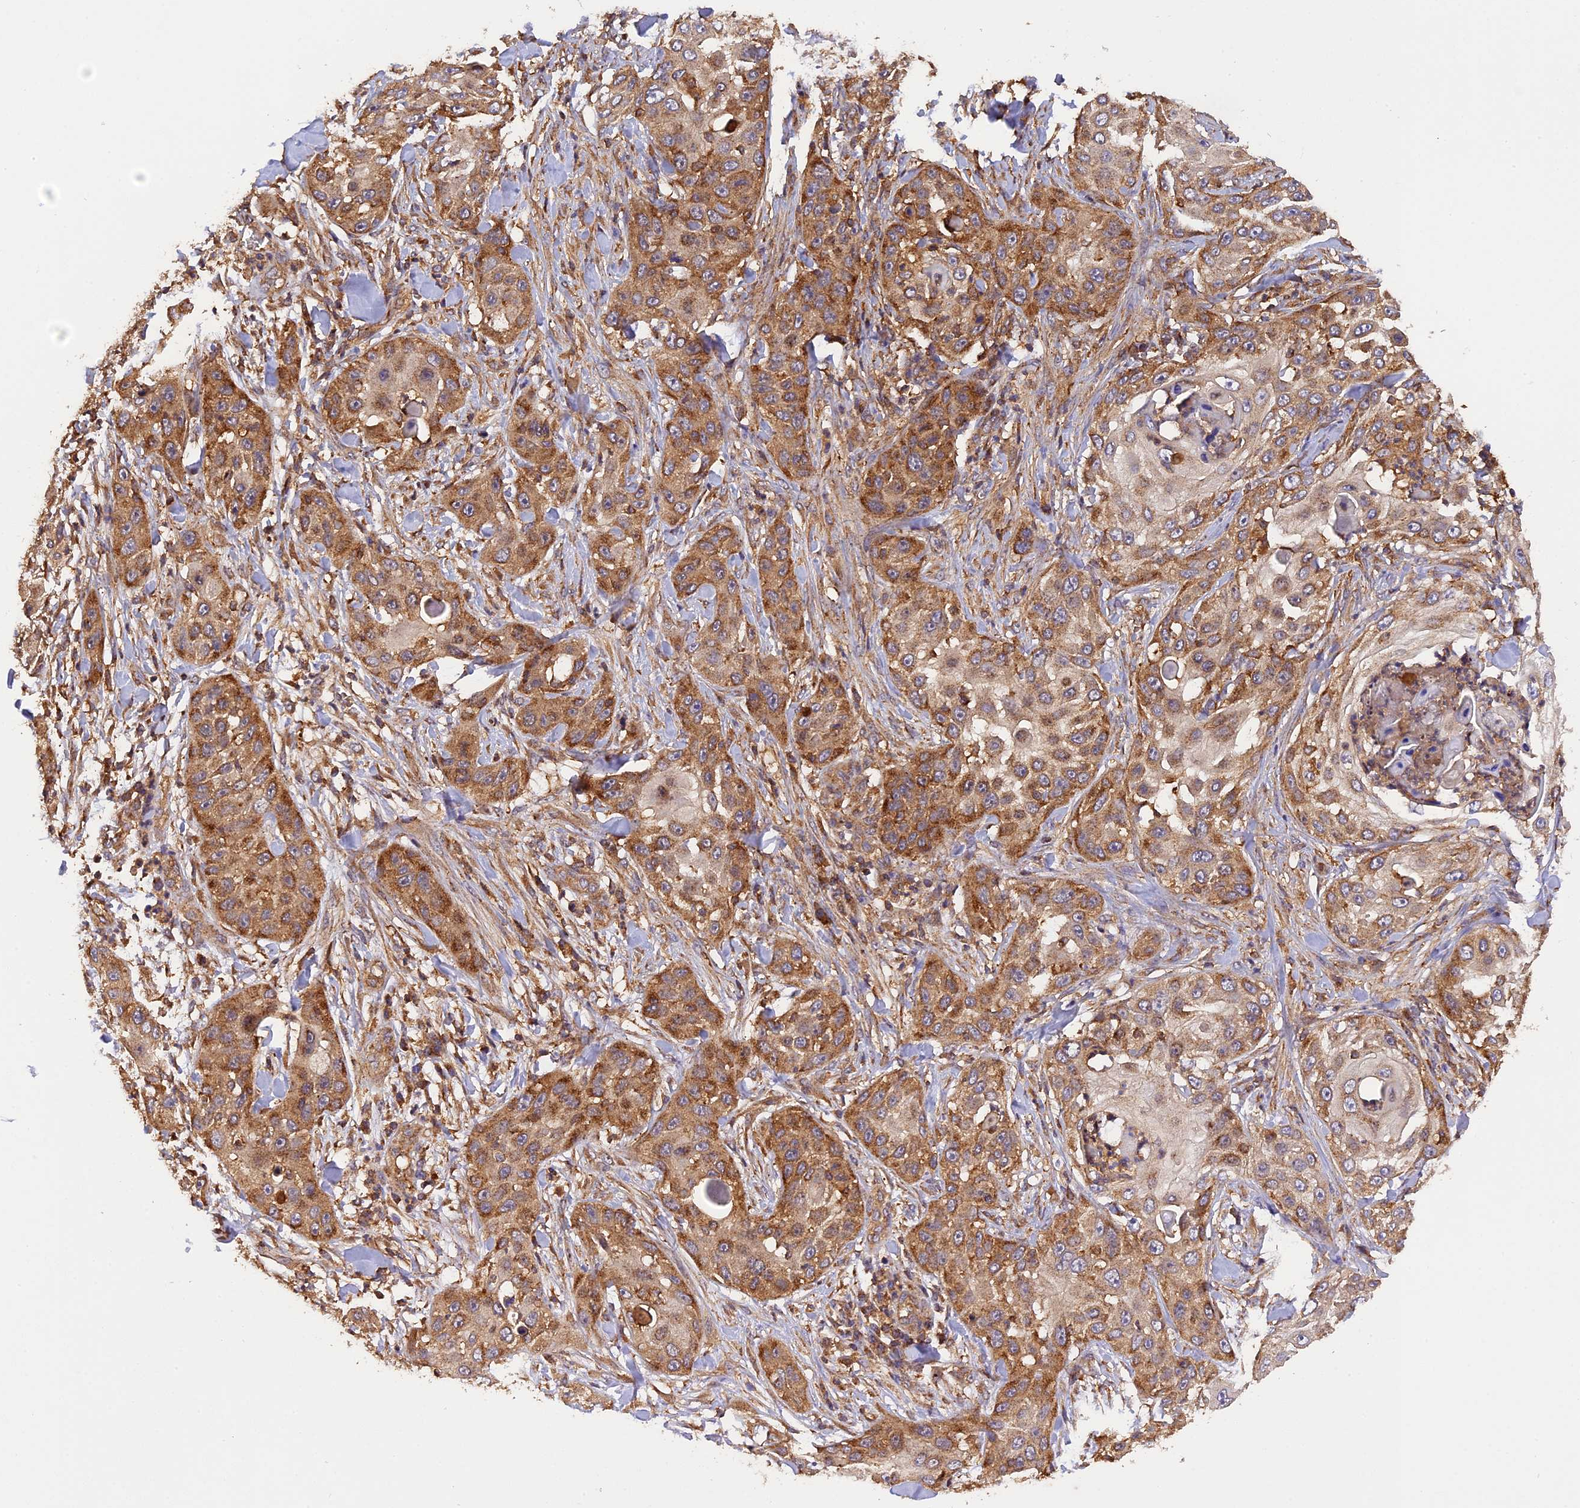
{"staining": {"intensity": "moderate", "quantity": ">75%", "location": "cytoplasmic/membranous"}, "tissue": "skin cancer", "cell_type": "Tumor cells", "image_type": "cancer", "snomed": [{"axis": "morphology", "description": "Squamous cell carcinoma, NOS"}, {"axis": "topography", "description": "Skin"}], "caption": "This is a histology image of IHC staining of skin cancer (squamous cell carcinoma), which shows moderate positivity in the cytoplasmic/membranous of tumor cells.", "gene": "PEX3", "patient": {"sex": "female", "age": 44}}